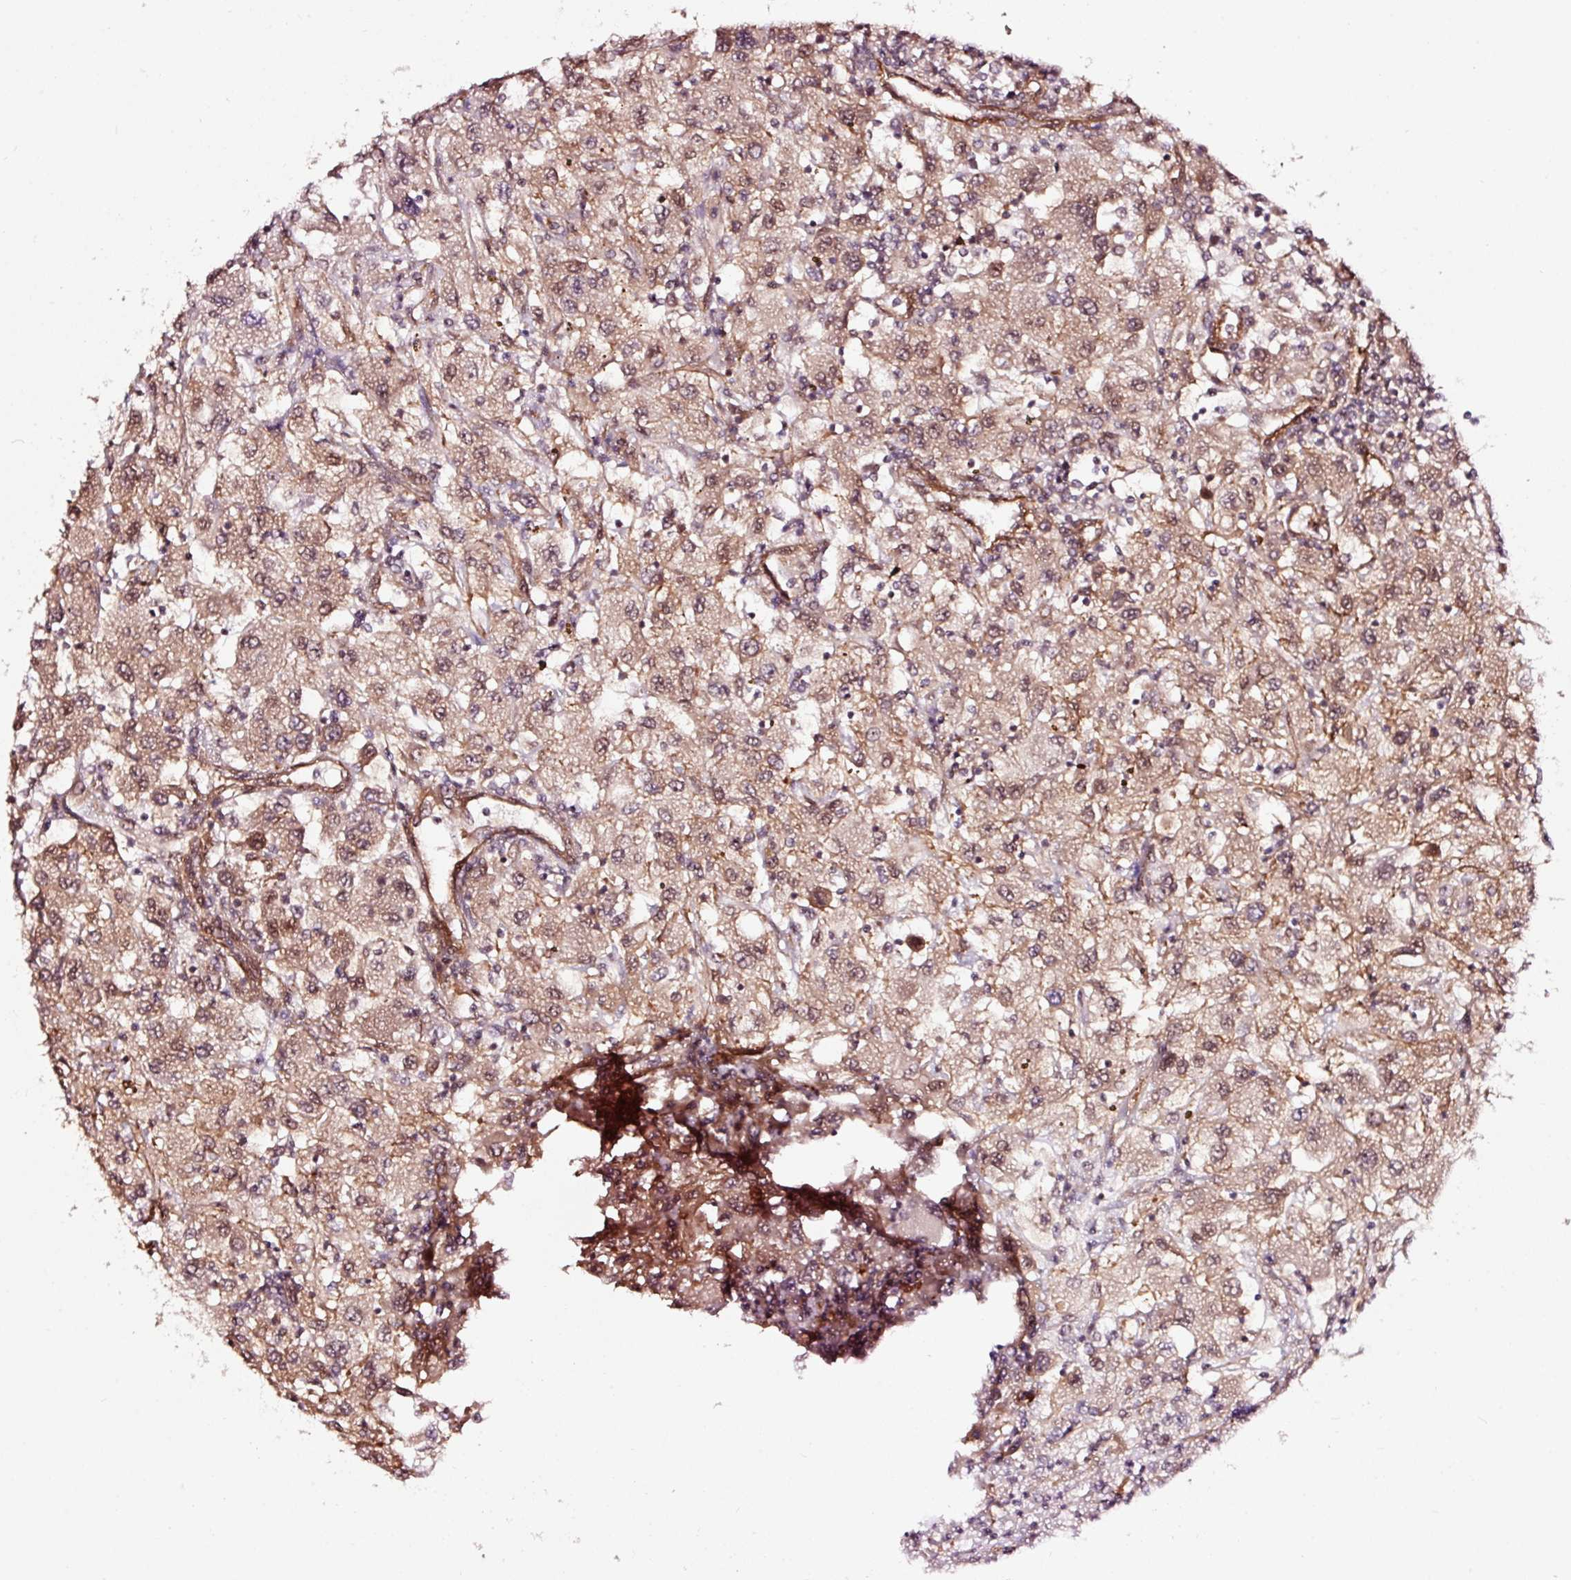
{"staining": {"intensity": "moderate", "quantity": ">75%", "location": "cytoplasmic/membranous,nuclear"}, "tissue": "renal cancer", "cell_type": "Tumor cells", "image_type": "cancer", "snomed": [{"axis": "morphology", "description": "Adenocarcinoma, NOS"}, {"axis": "topography", "description": "Kidney"}], "caption": "Immunohistochemistry (DAB (3,3'-diaminobenzidine)) staining of renal cancer (adenocarcinoma) demonstrates moderate cytoplasmic/membranous and nuclear protein staining in about >75% of tumor cells. (DAB (3,3'-diaminobenzidine) IHC, brown staining for protein, blue staining for nuclei).", "gene": "TPM1", "patient": {"sex": "female", "age": 67}}